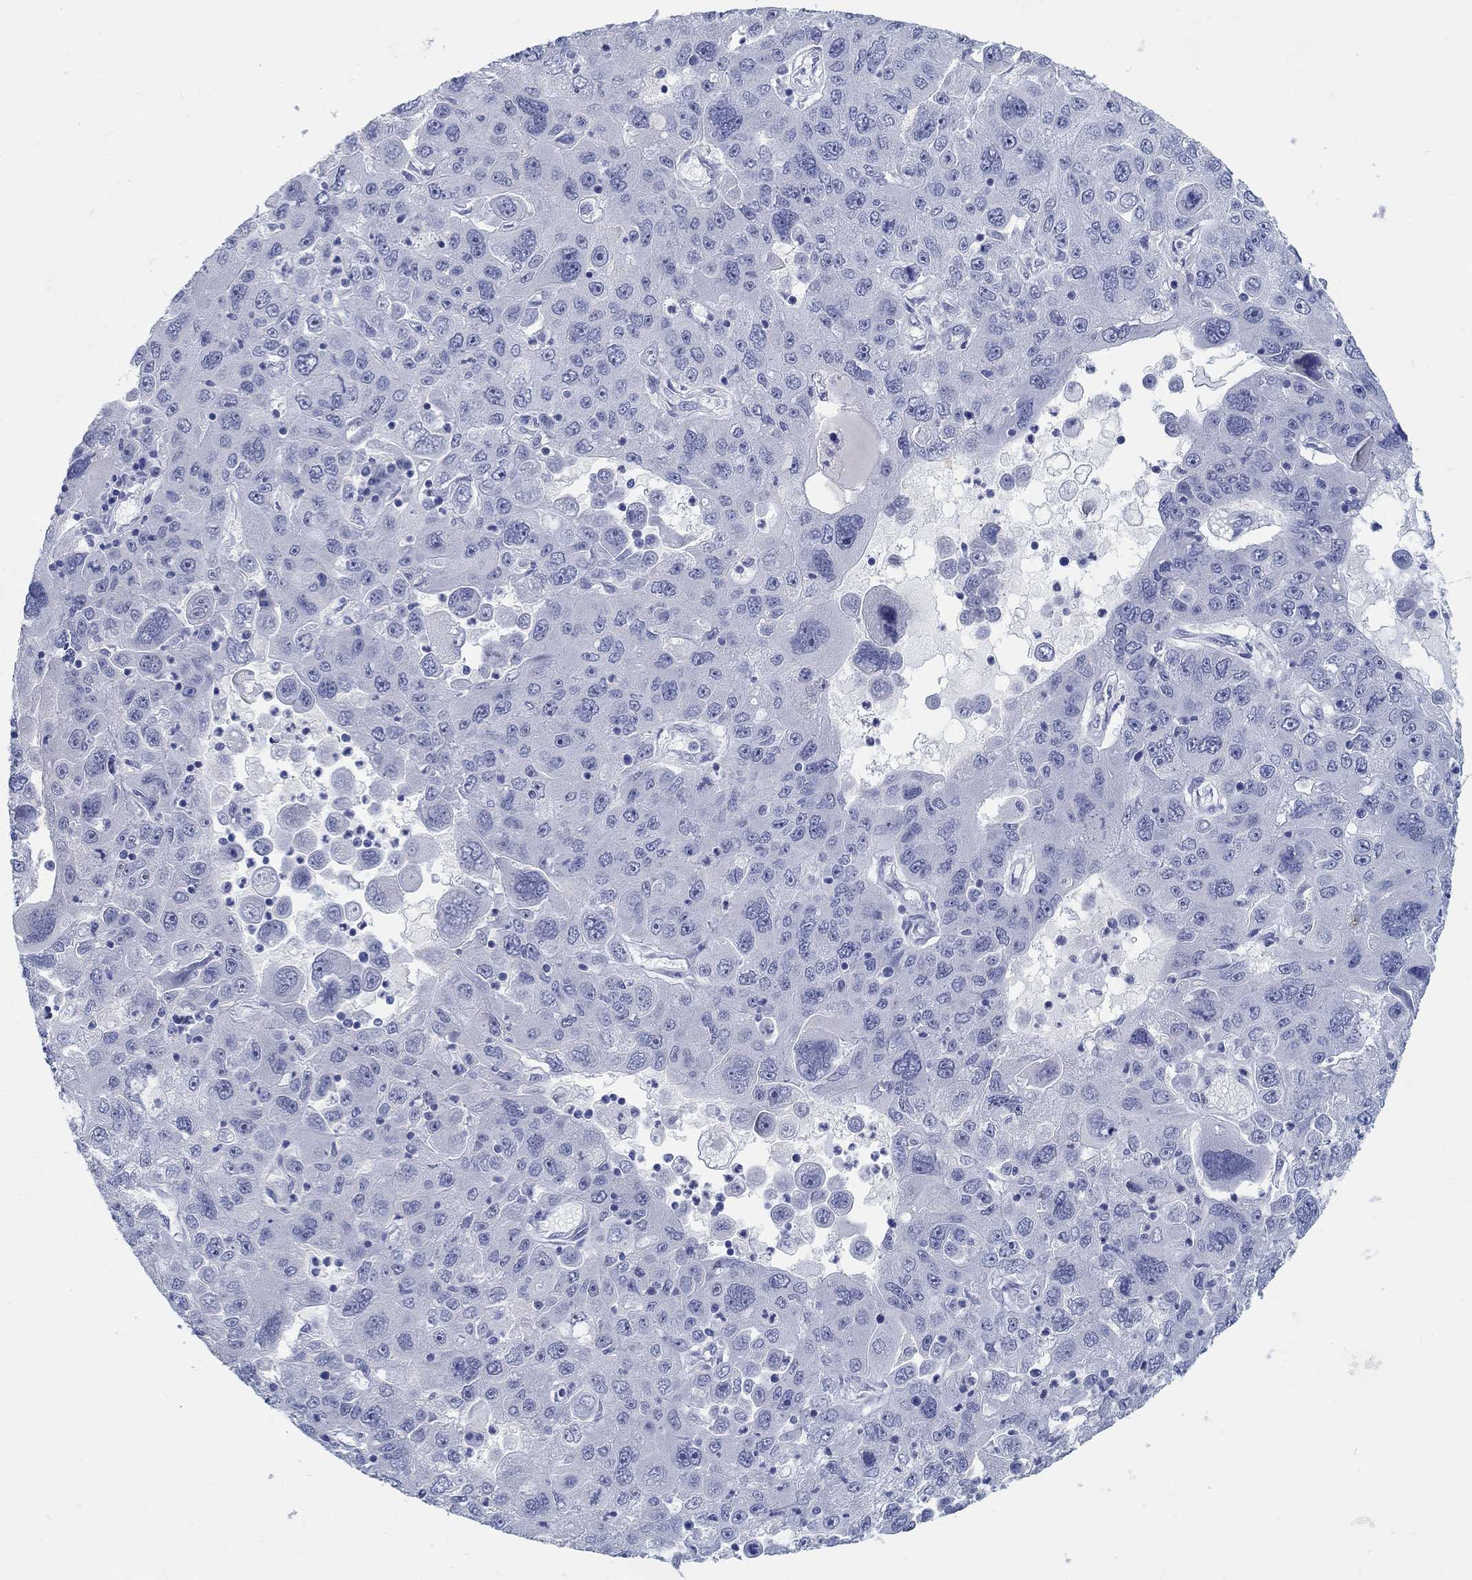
{"staining": {"intensity": "negative", "quantity": "none", "location": "none"}, "tissue": "stomach cancer", "cell_type": "Tumor cells", "image_type": "cancer", "snomed": [{"axis": "morphology", "description": "Adenocarcinoma, NOS"}, {"axis": "topography", "description": "Stomach"}], "caption": "Protein analysis of adenocarcinoma (stomach) demonstrates no significant positivity in tumor cells. (Stains: DAB IHC with hematoxylin counter stain, Microscopy: brightfield microscopy at high magnification).", "gene": "GRIA3", "patient": {"sex": "male", "age": 56}}